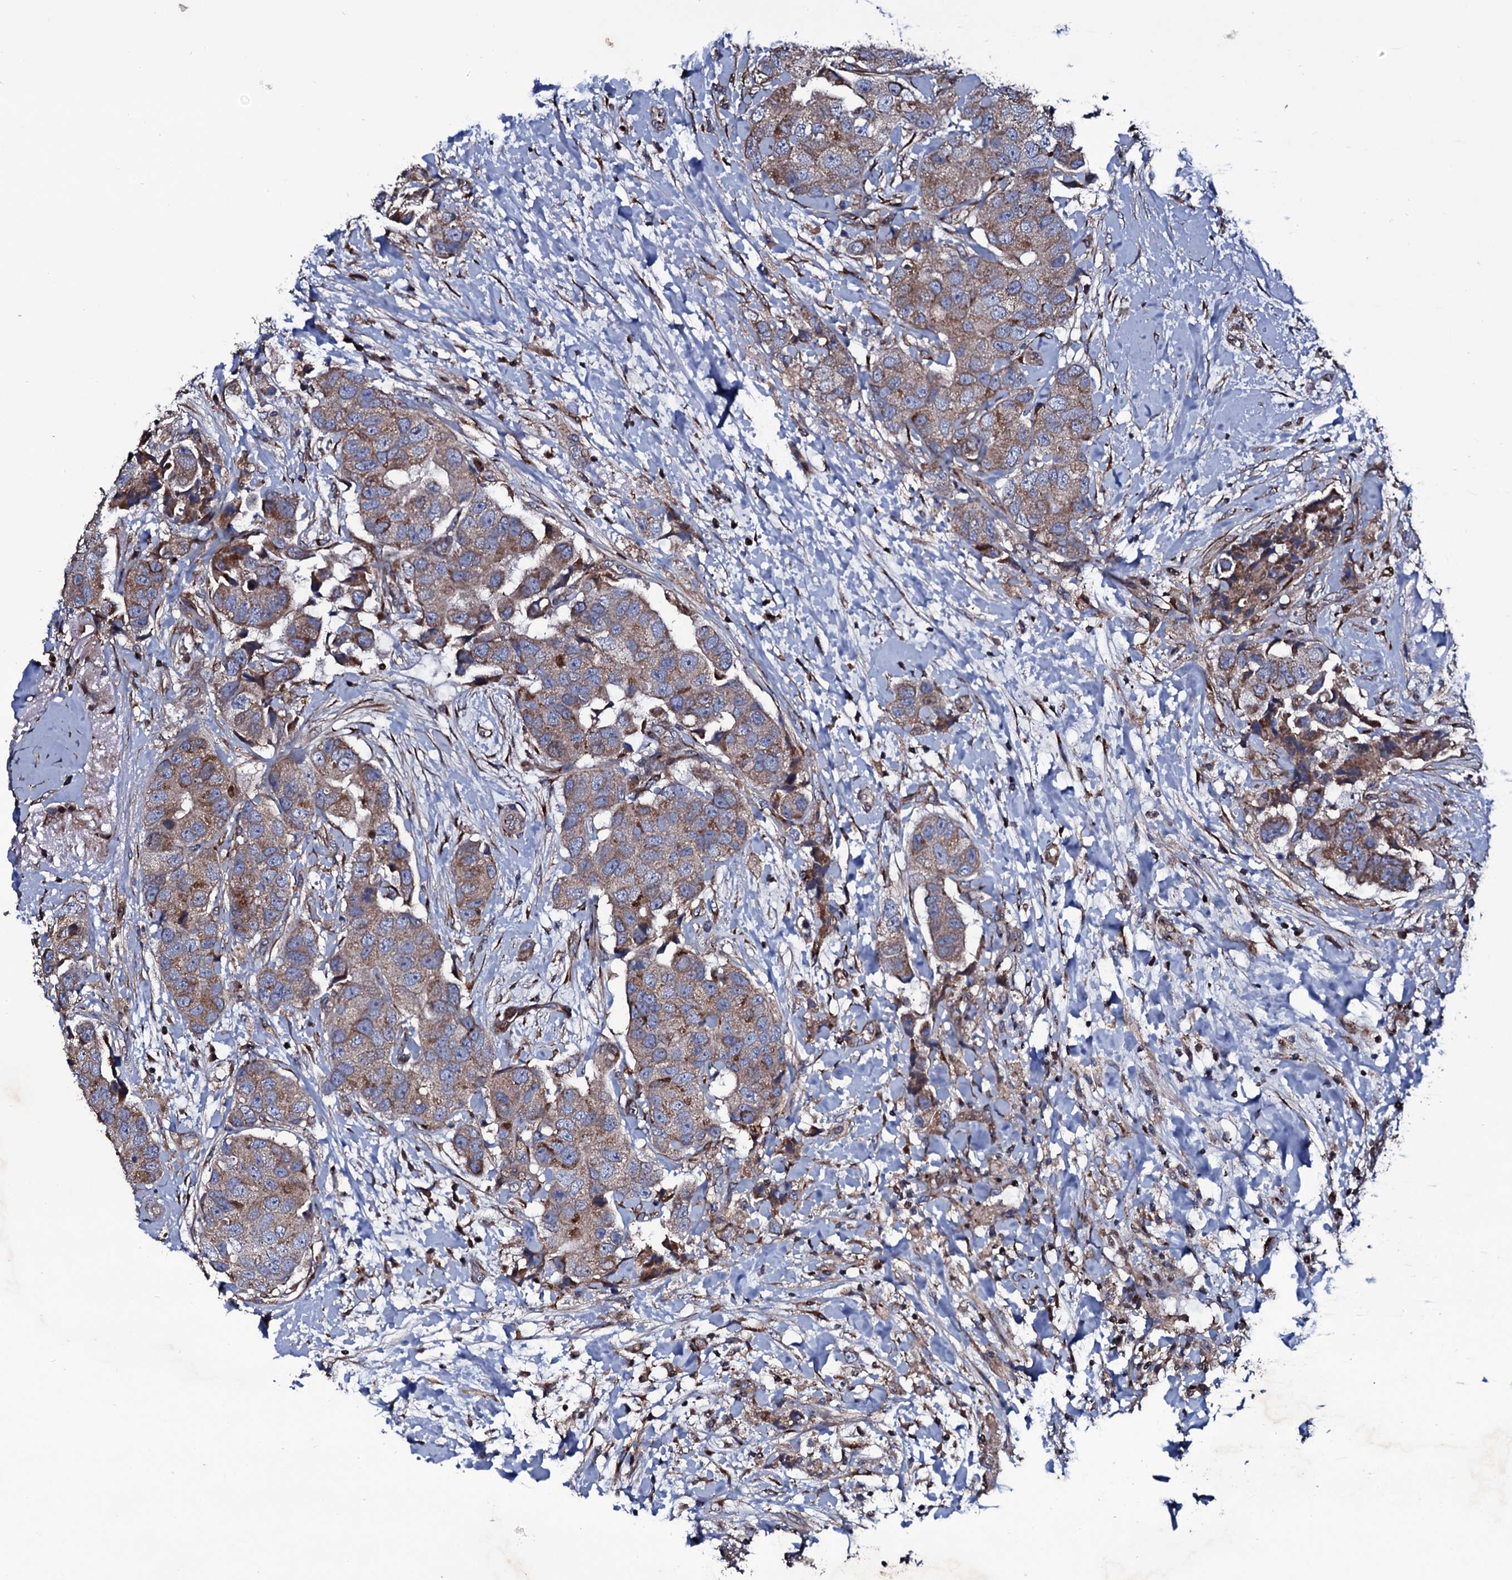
{"staining": {"intensity": "weak", "quantity": ">75%", "location": "cytoplasmic/membranous"}, "tissue": "breast cancer", "cell_type": "Tumor cells", "image_type": "cancer", "snomed": [{"axis": "morphology", "description": "Normal tissue, NOS"}, {"axis": "morphology", "description": "Duct carcinoma"}, {"axis": "topography", "description": "Breast"}], "caption": "IHC of breast infiltrating ductal carcinoma displays low levels of weak cytoplasmic/membranous expression in approximately >75% of tumor cells. (DAB (3,3'-diaminobenzidine) IHC with brightfield microscopy, high magnification).", "gene": "PLET1", "patient": {"sex": "female", "age": 62}}